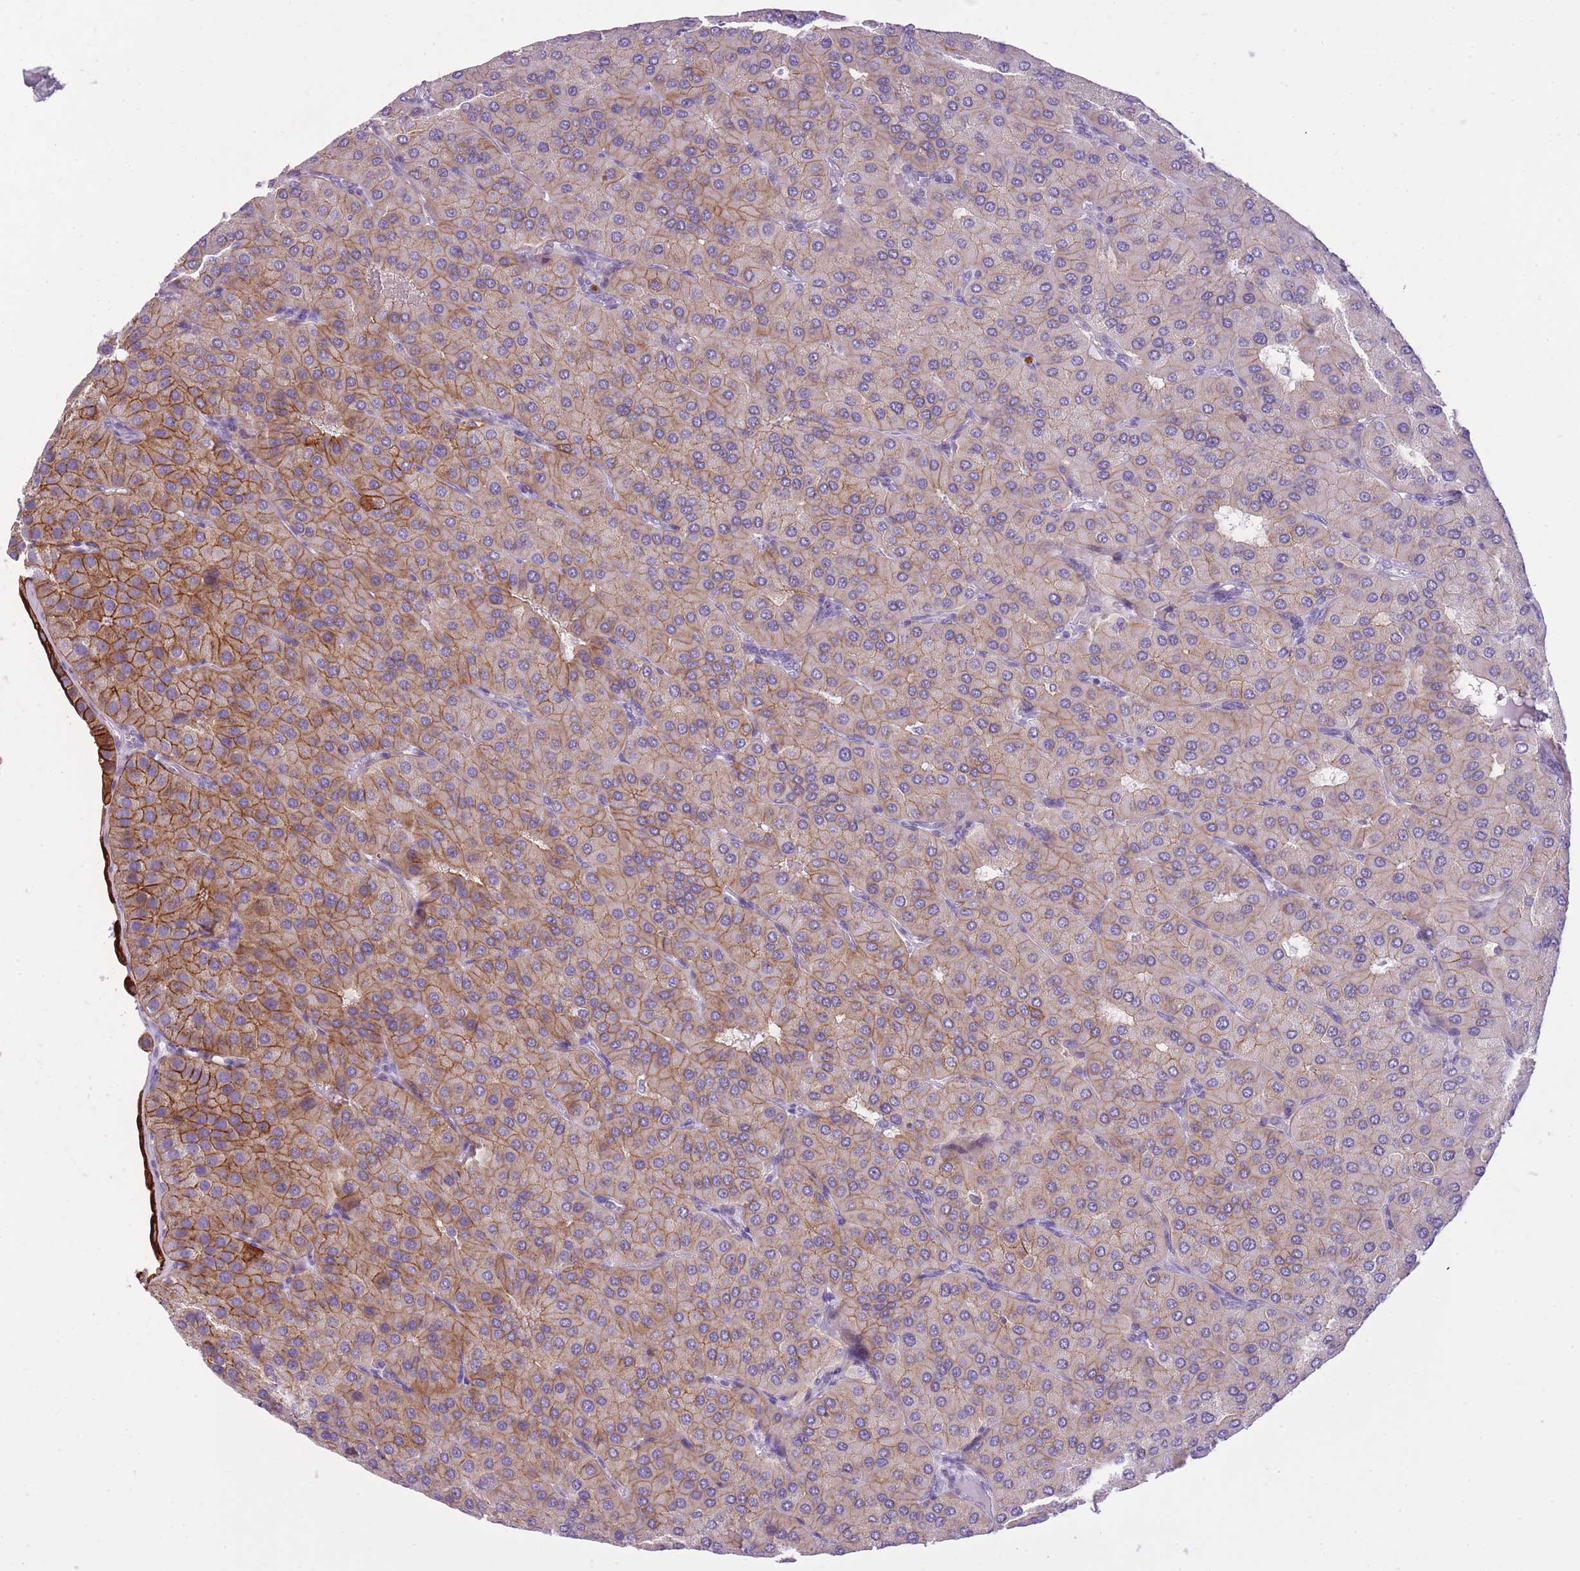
{"staining": {"intensity": "moderate", "quantity": "25%-75%", "location": "cytoplasmic/membranous"}, "tissue": "parathyroid gland", "cell_type": "Glandular cells", "image_type": "normal", "snomed": [{"axis": "morphology", "description": "Normal tissue, NOS"}, {"axis": "morphology", "description": "Adenoma, NOS"}, {"axis": "topography", "description": "Parathyroid gland"}], "caption": "Glandular cells display medium levels of moderate cytoplasmic/membranous expression in approximately 25%-75% of cells in normal human parathyroid gland.", "gene": "RADX", "patient": {"sex": "female", "age": 86}}